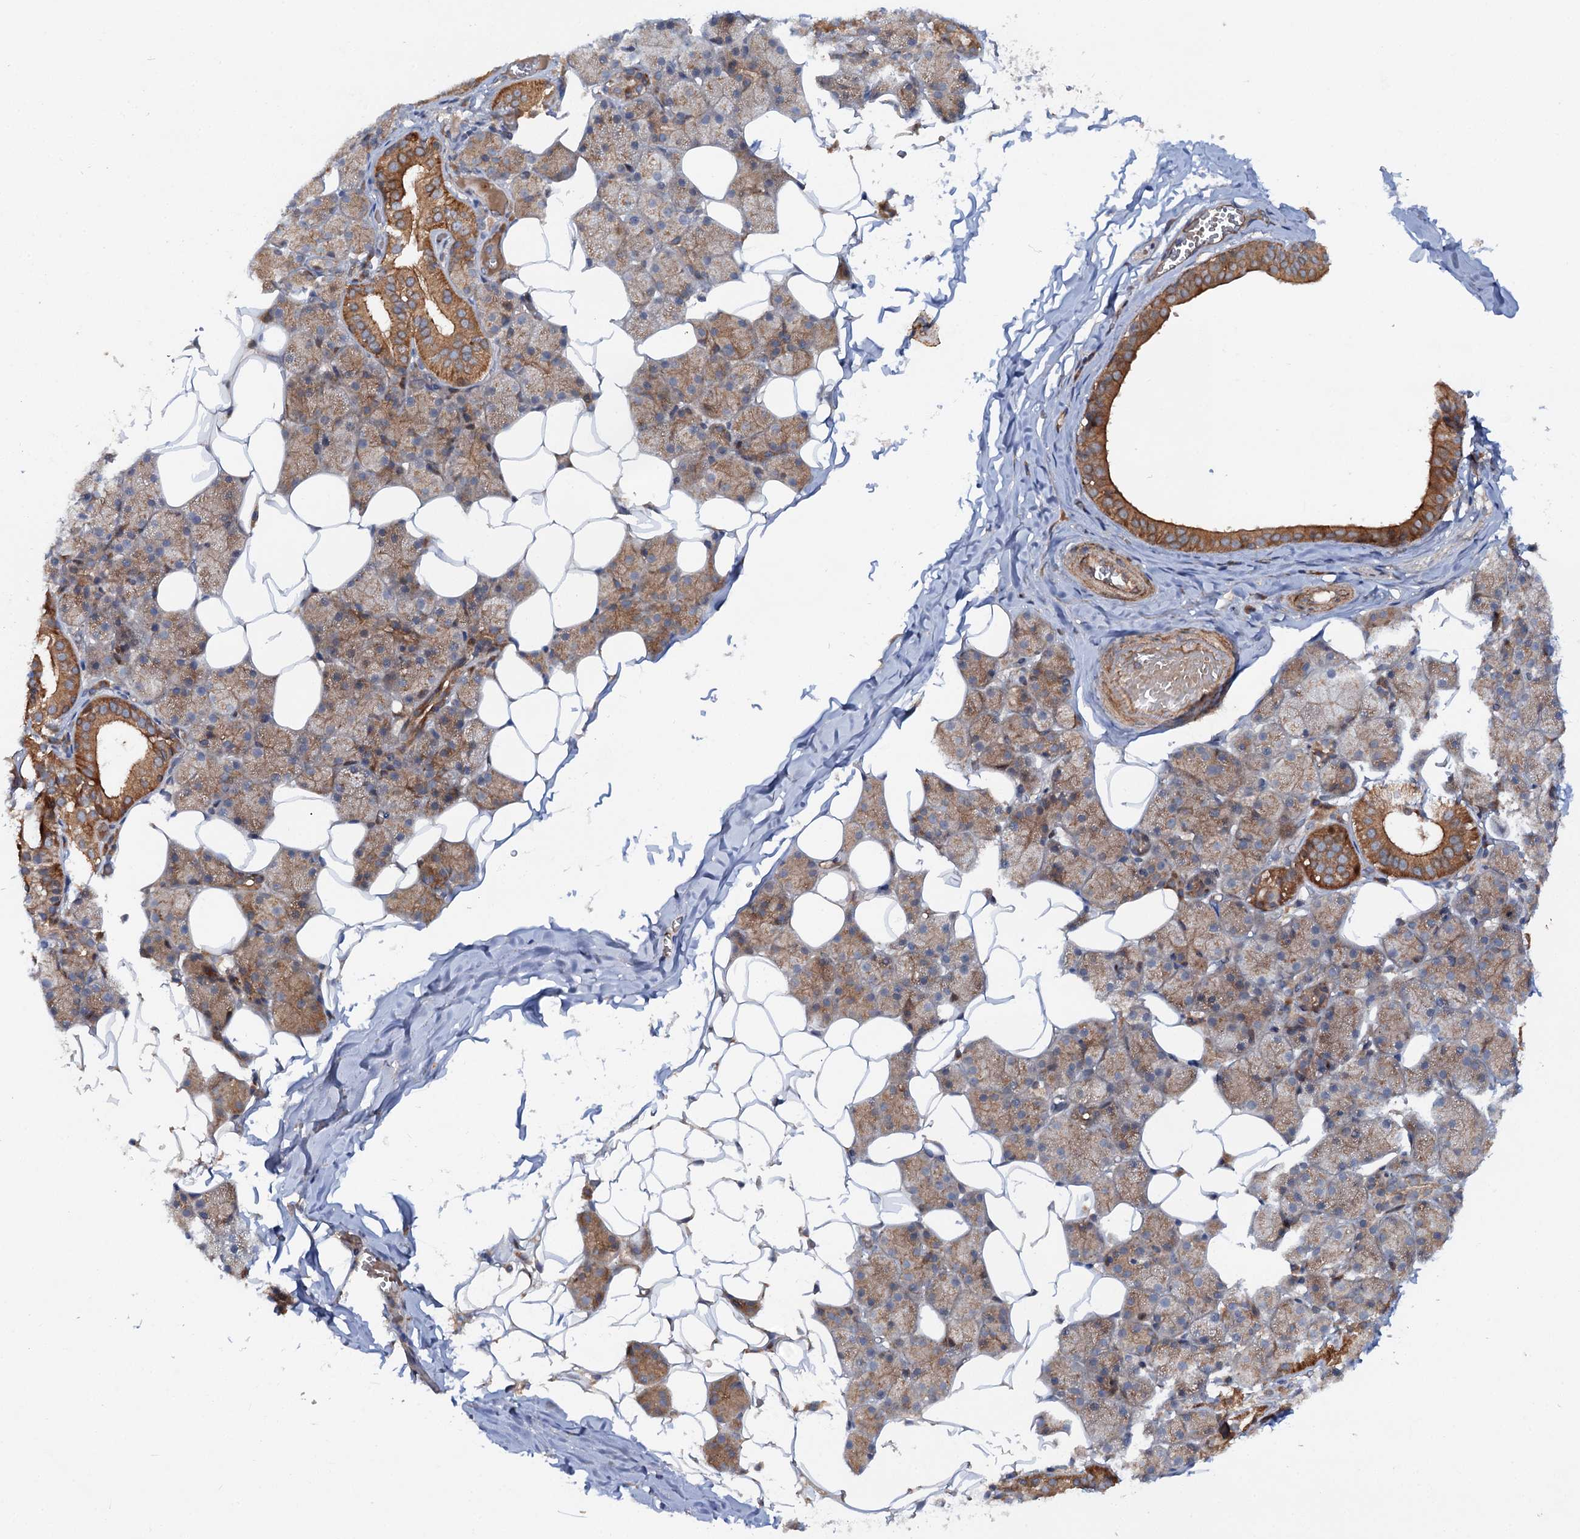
{"staining": {"intensity": "strong", "quantity": "25%-75%", "location": "cytoplasmic/membranous"}, "tissue": "salivary gland", "cell_type": "Glandular cells", "image_type": "normal", "snomed": [{"axis": "morphology", "description": "Normal tissue, NOS"}, {"axis": "topography", "description": "Salivary gland"}], "caption": "Immunohistochemical staining of unremarkable salivary gland shows strong cytoplasmic/membranous protein positivity in approximately 25%-75% of glandular cells.", "gene": "ADGRG4", "patient": {"sex": "female", "age": 33}}